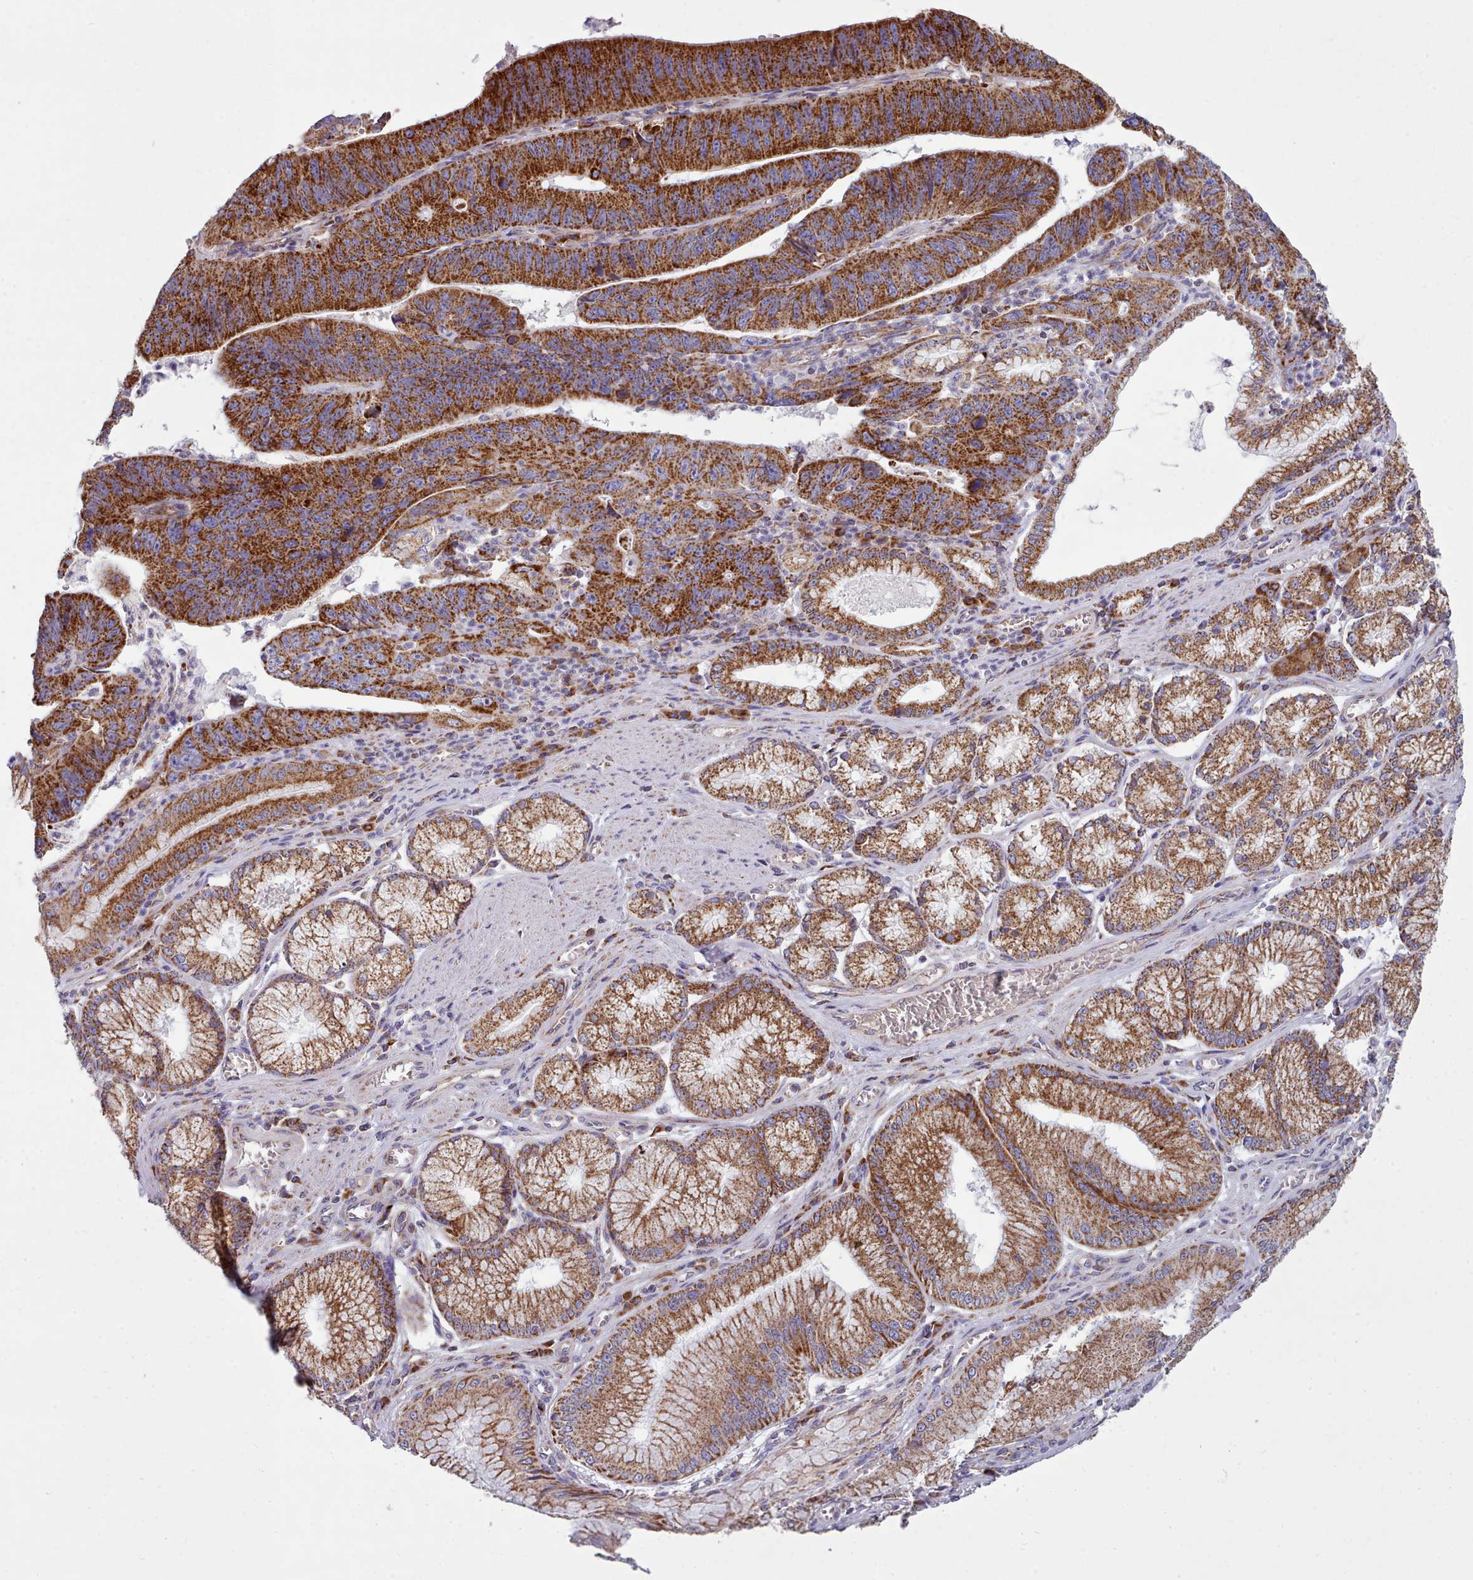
{"staining": {"intensity": "strong", "quantity": ">75%", "location": "cytoplasmic/membranous"}, "tissue": "stomach cancer", "cell_type": "Tumor cells", "image_type": "cancer", "snomed": [{"axis": "morphology", "description": "Adenocarcinoma, NOS"}, {"axis": "topography", "description": "Stomach"}], "caption": "Immunohistochemistry (IHC) micrograph of human adenocarcinoma (stomach) stained for a protein (brown), which reveals high levels of strong cytoplasmic/membranous positivity in about >75% of tumor cells.", "gene": "SRP54", "patient": {"sex": "male", "age": 59}}